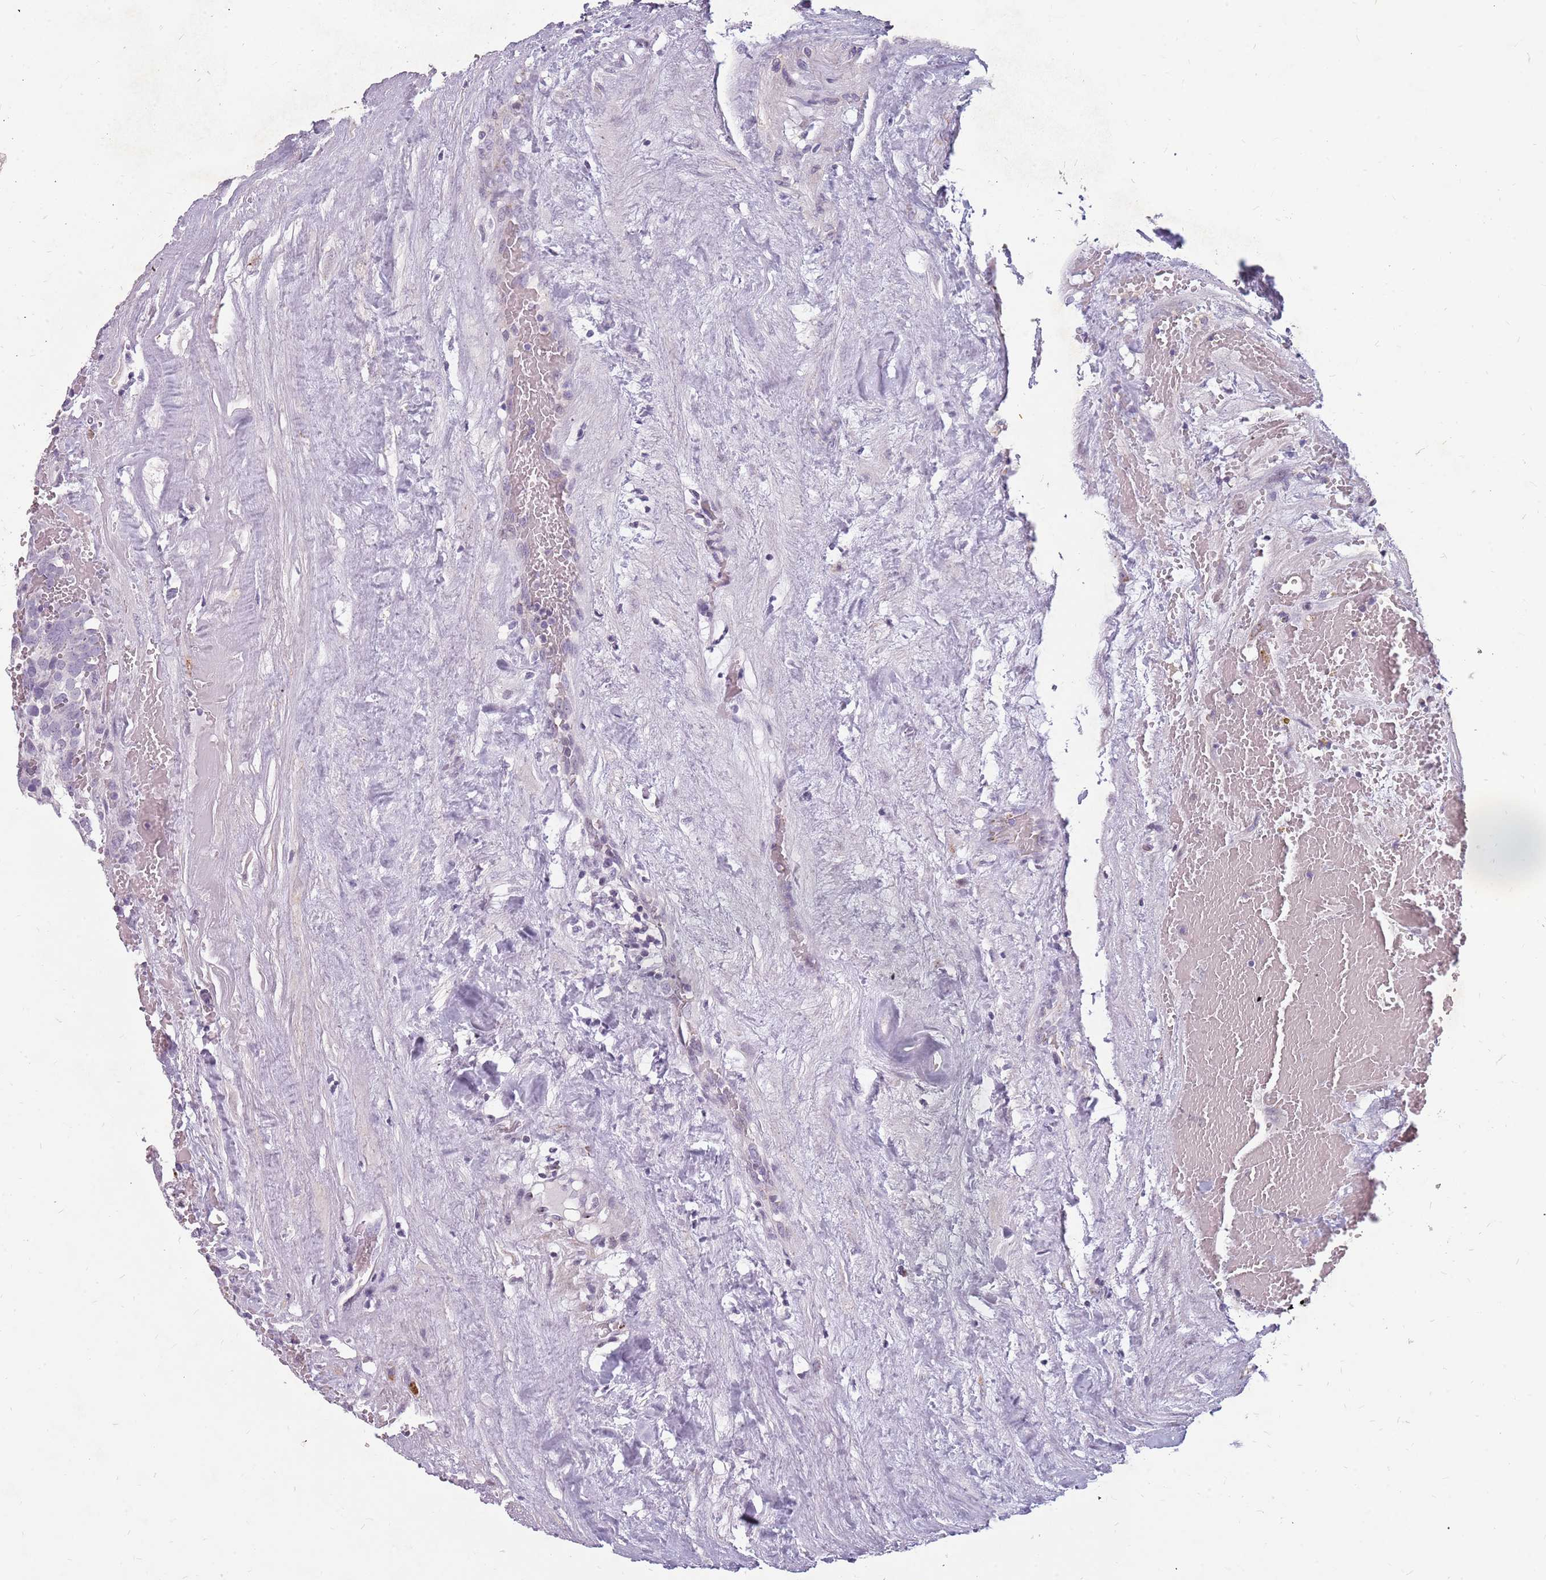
{"staining": {"intensity": "negative", "quantity": "none", "location": "none"}, "tissue": "testis cancer", "cell_type": "Tumor cells", "image_type": "cancer", "snomed": [{"axis": "morphology", "description": "Seminoma, NOS"}, {"axis": "topography", "description": "Testis"}], "caption": "Tumor cells are negative for brown protein staining in testis cancer.", "gene": "NEK6", "patient": {"sex": "male", "age": 71}}